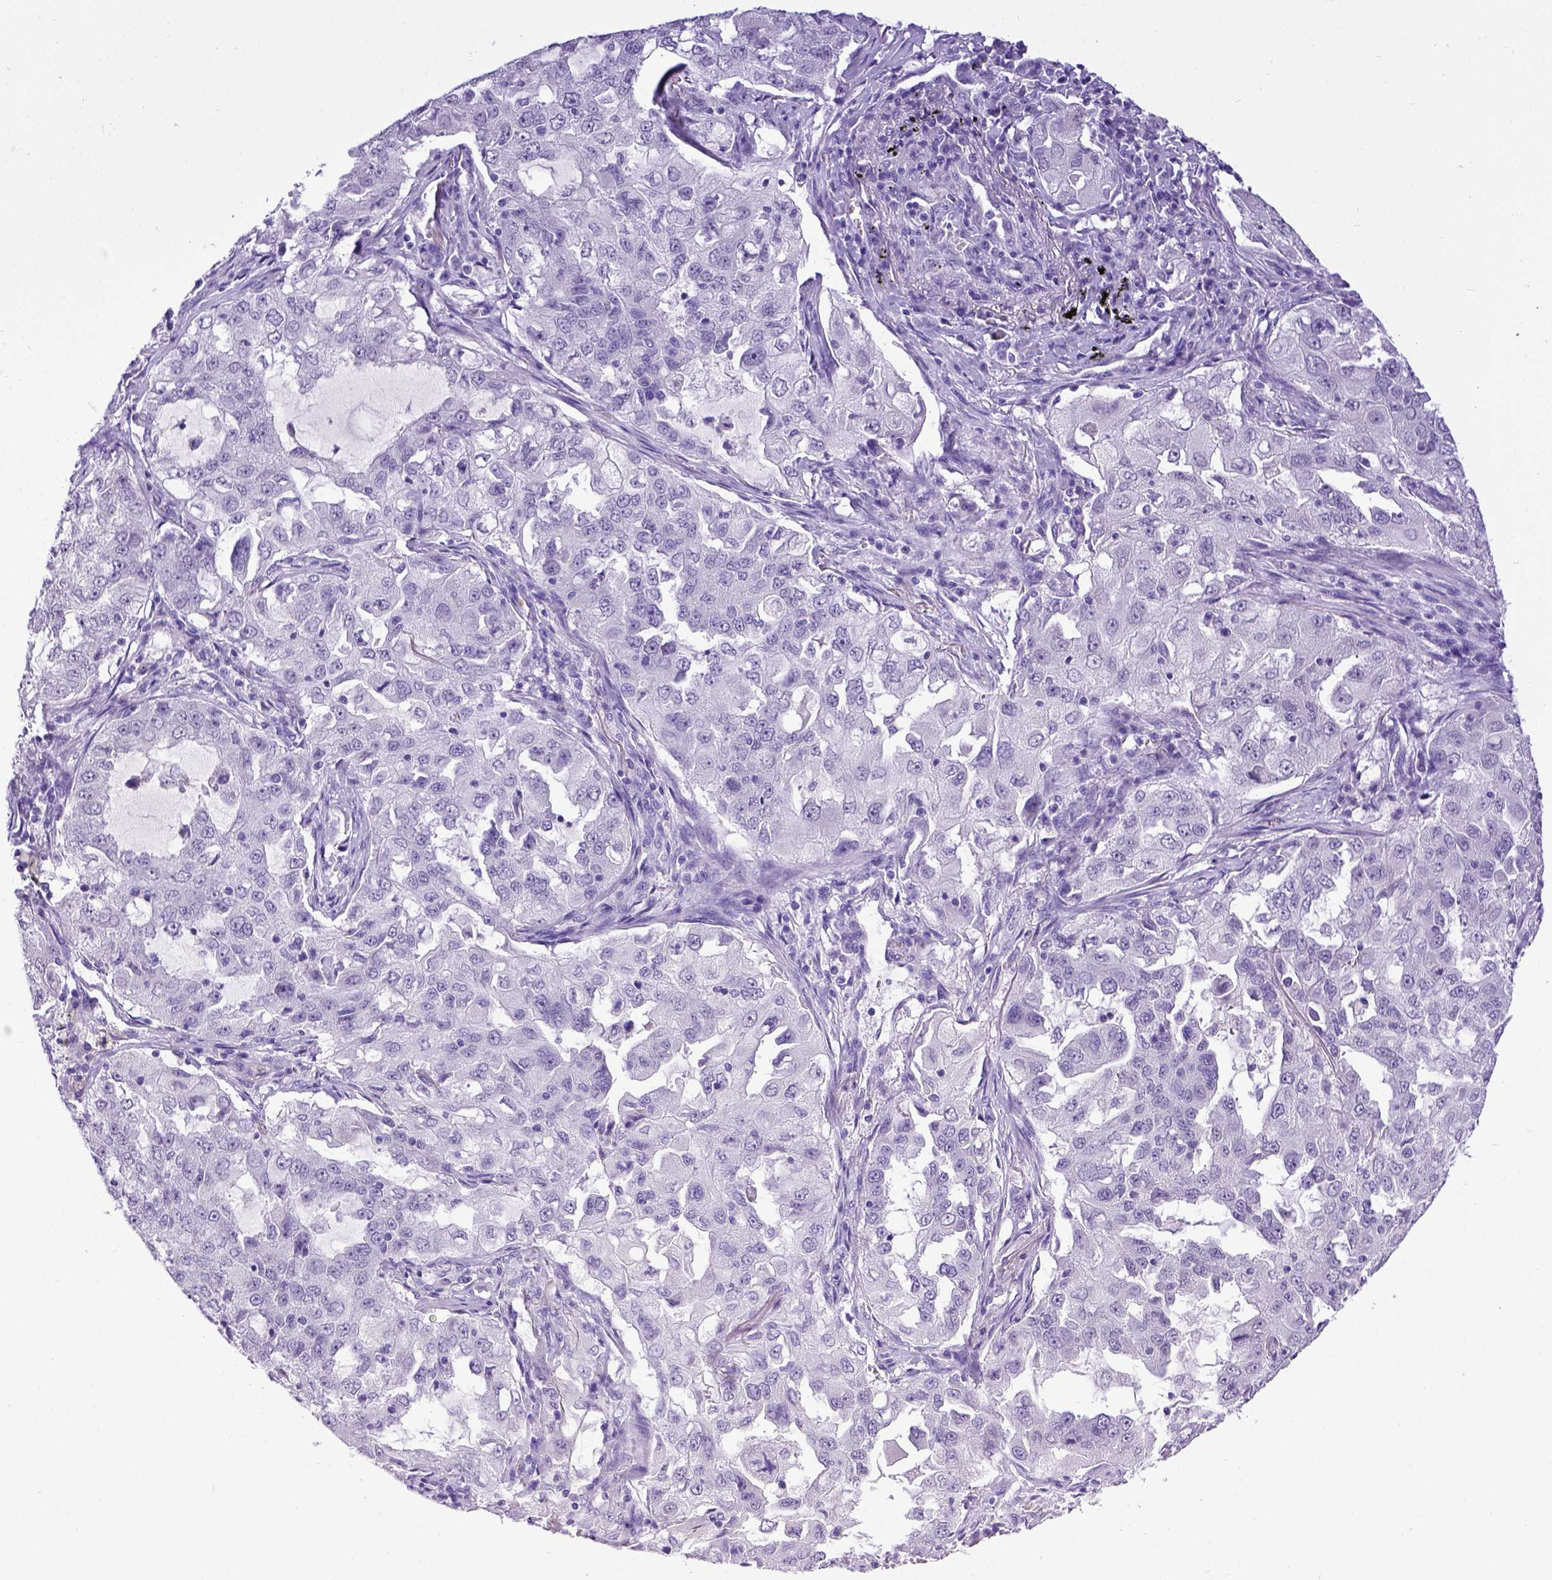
{"staining": {"intensity": "negative", "quantity": "none", "location": "none"}, "tissue": "lung cancer", "cell_type": "Tumor cells", "image_type": "cancer", "snomed": [{"axis": "morphology", "description": "Adenocarcinoma, NOS"}, {"axis": "topography", "description": "Lung"}], "caption": "Histopathology image shows no protein positivity in tumor cells of lung cancer tissue.", "gene": "ESR1", "patient": {"sex": "female", "age": 61}}